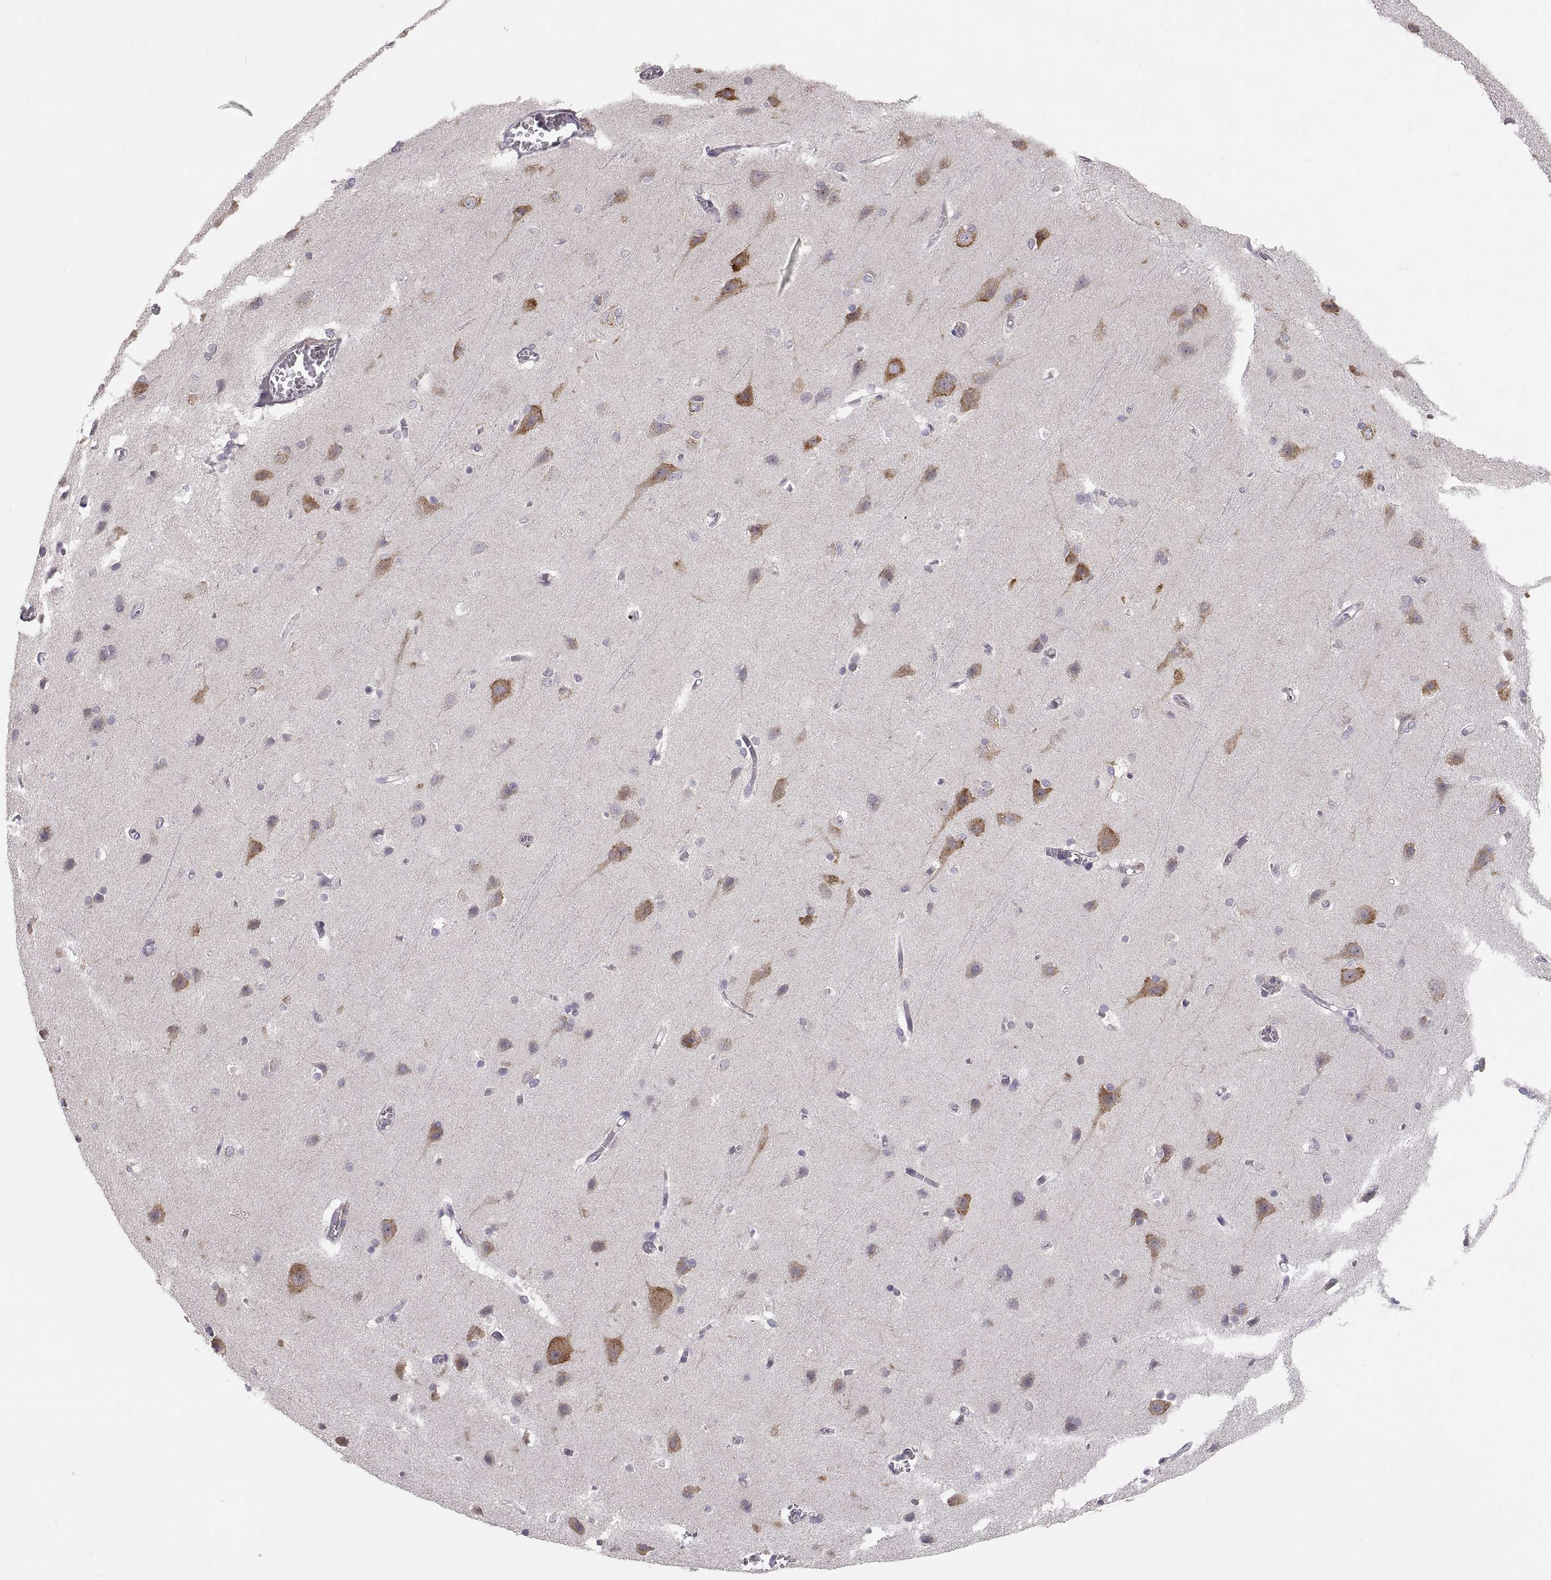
{"staining": {"intensity": "negative", "quantity": "none", "location": "none"}, "tissue": "cerebral cortex", "cell_type": "Endothelial cells", "image_type": "normal", "snomed": [{"axis": "morphology", "description": "Normal tissue, NOS"}, {"axis": "topography", "description": "Cerebral cortex"}], "caption": "The immunohistochemistry micrograph has no significant staining in endothelial cells of cerebral cortex.", "gene": "HMGCR", "patient": {"sex": "male", "age": 37}}